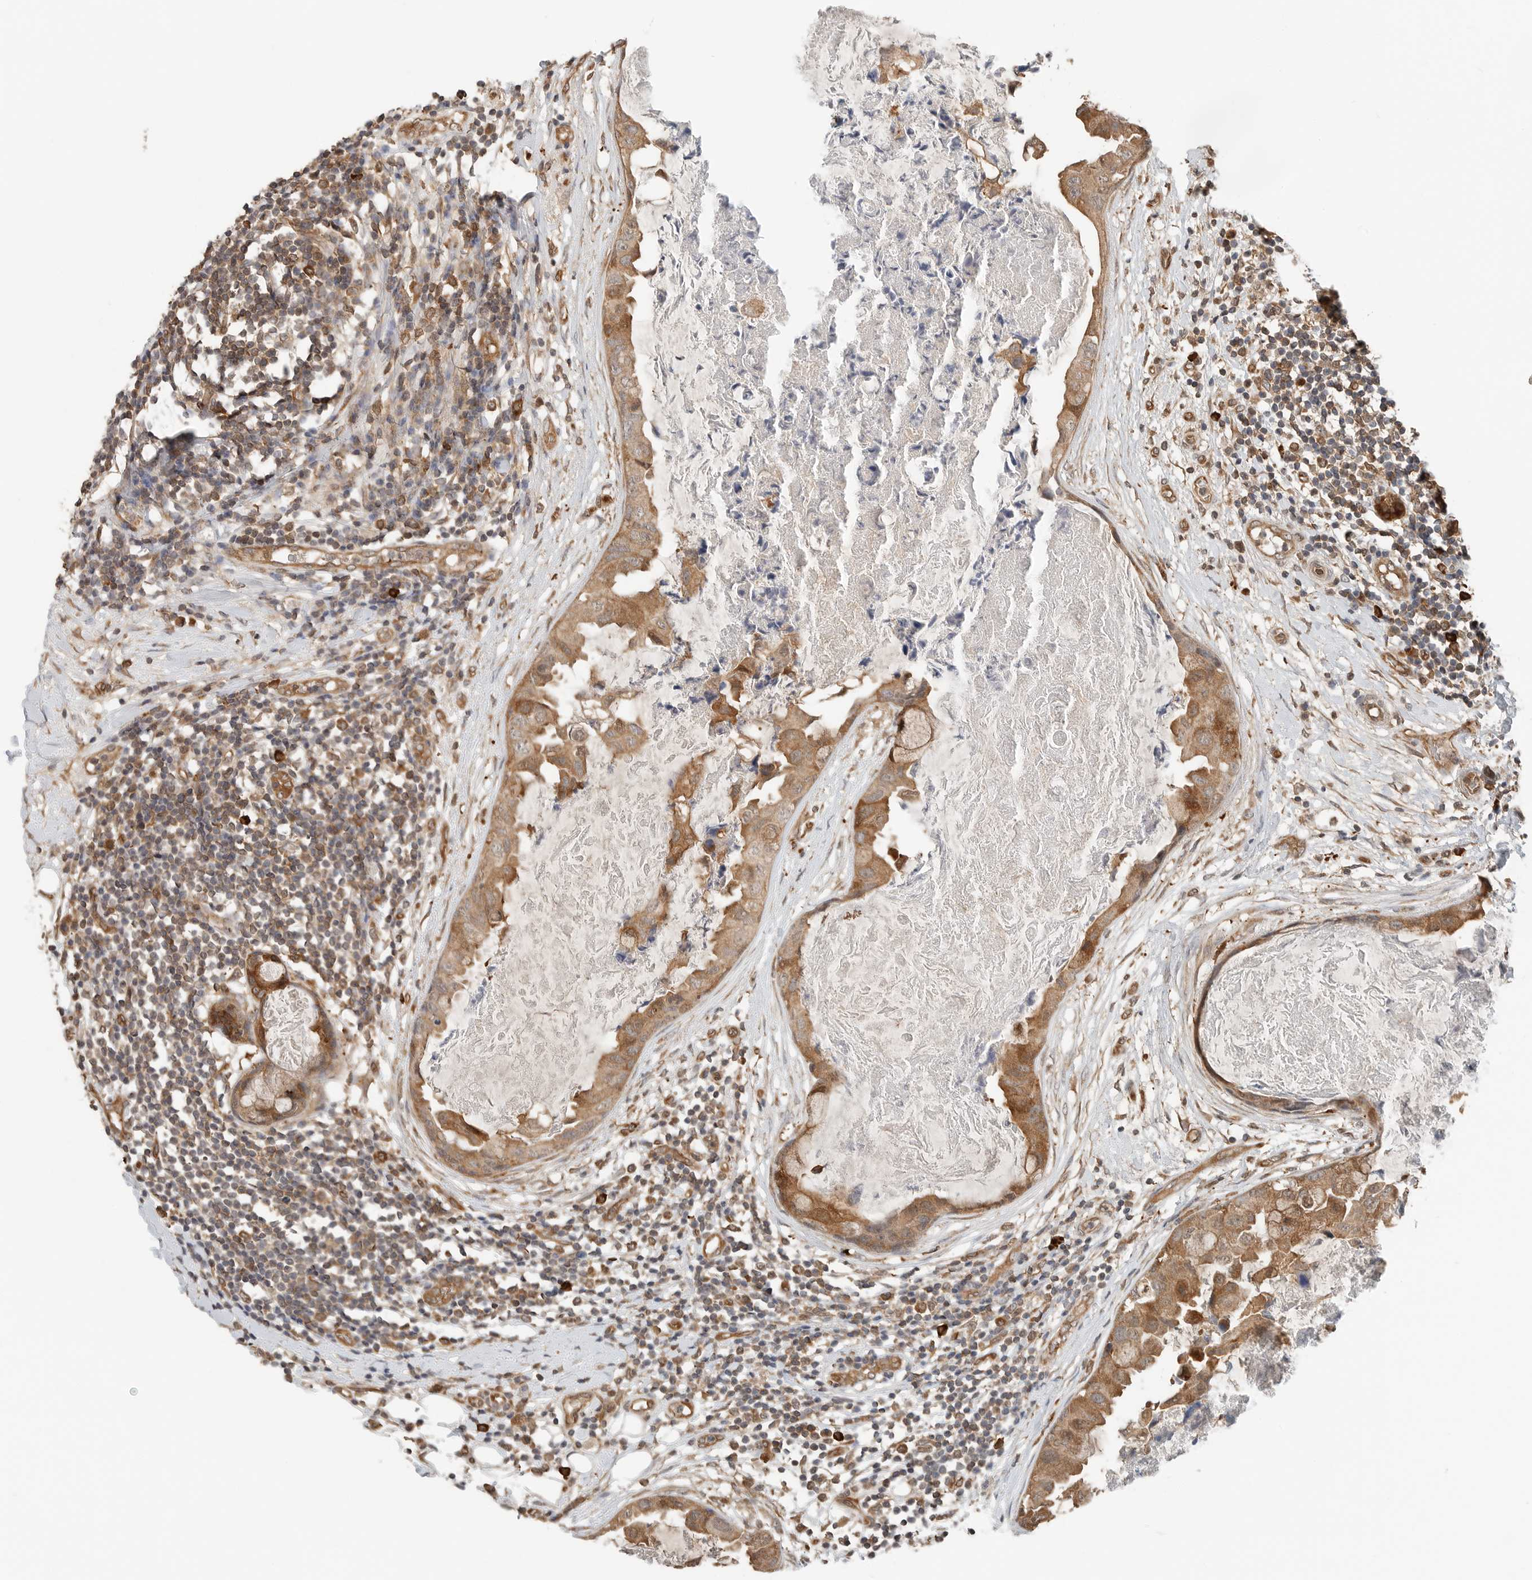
{"staining": {"intensity": "moderate", "quantity": ">75%", "location": "cytoplasmic/membranous"}, "tissue": "breast cancer", "cell_type": "Tumor cells", "image_type": "cancer", "snomed": [{"axis": "morphology", "description": "Duct carcinoma"}, {"axis": "topography", "description": "Breast"}], "caption": "IHC photomicrograph of neoplastic tissue: intraductal carcinoma (breast) stained using immunohistochemistry (IHC) shows medium levels of moderate protein expression localized specifically in the cytoplasmic/membranous of tumor cells, appearing as a cytoplasmic/membranous brown color.", "gene": "XPNPEP1", "patient": {"sex": "female", "age": 40}}